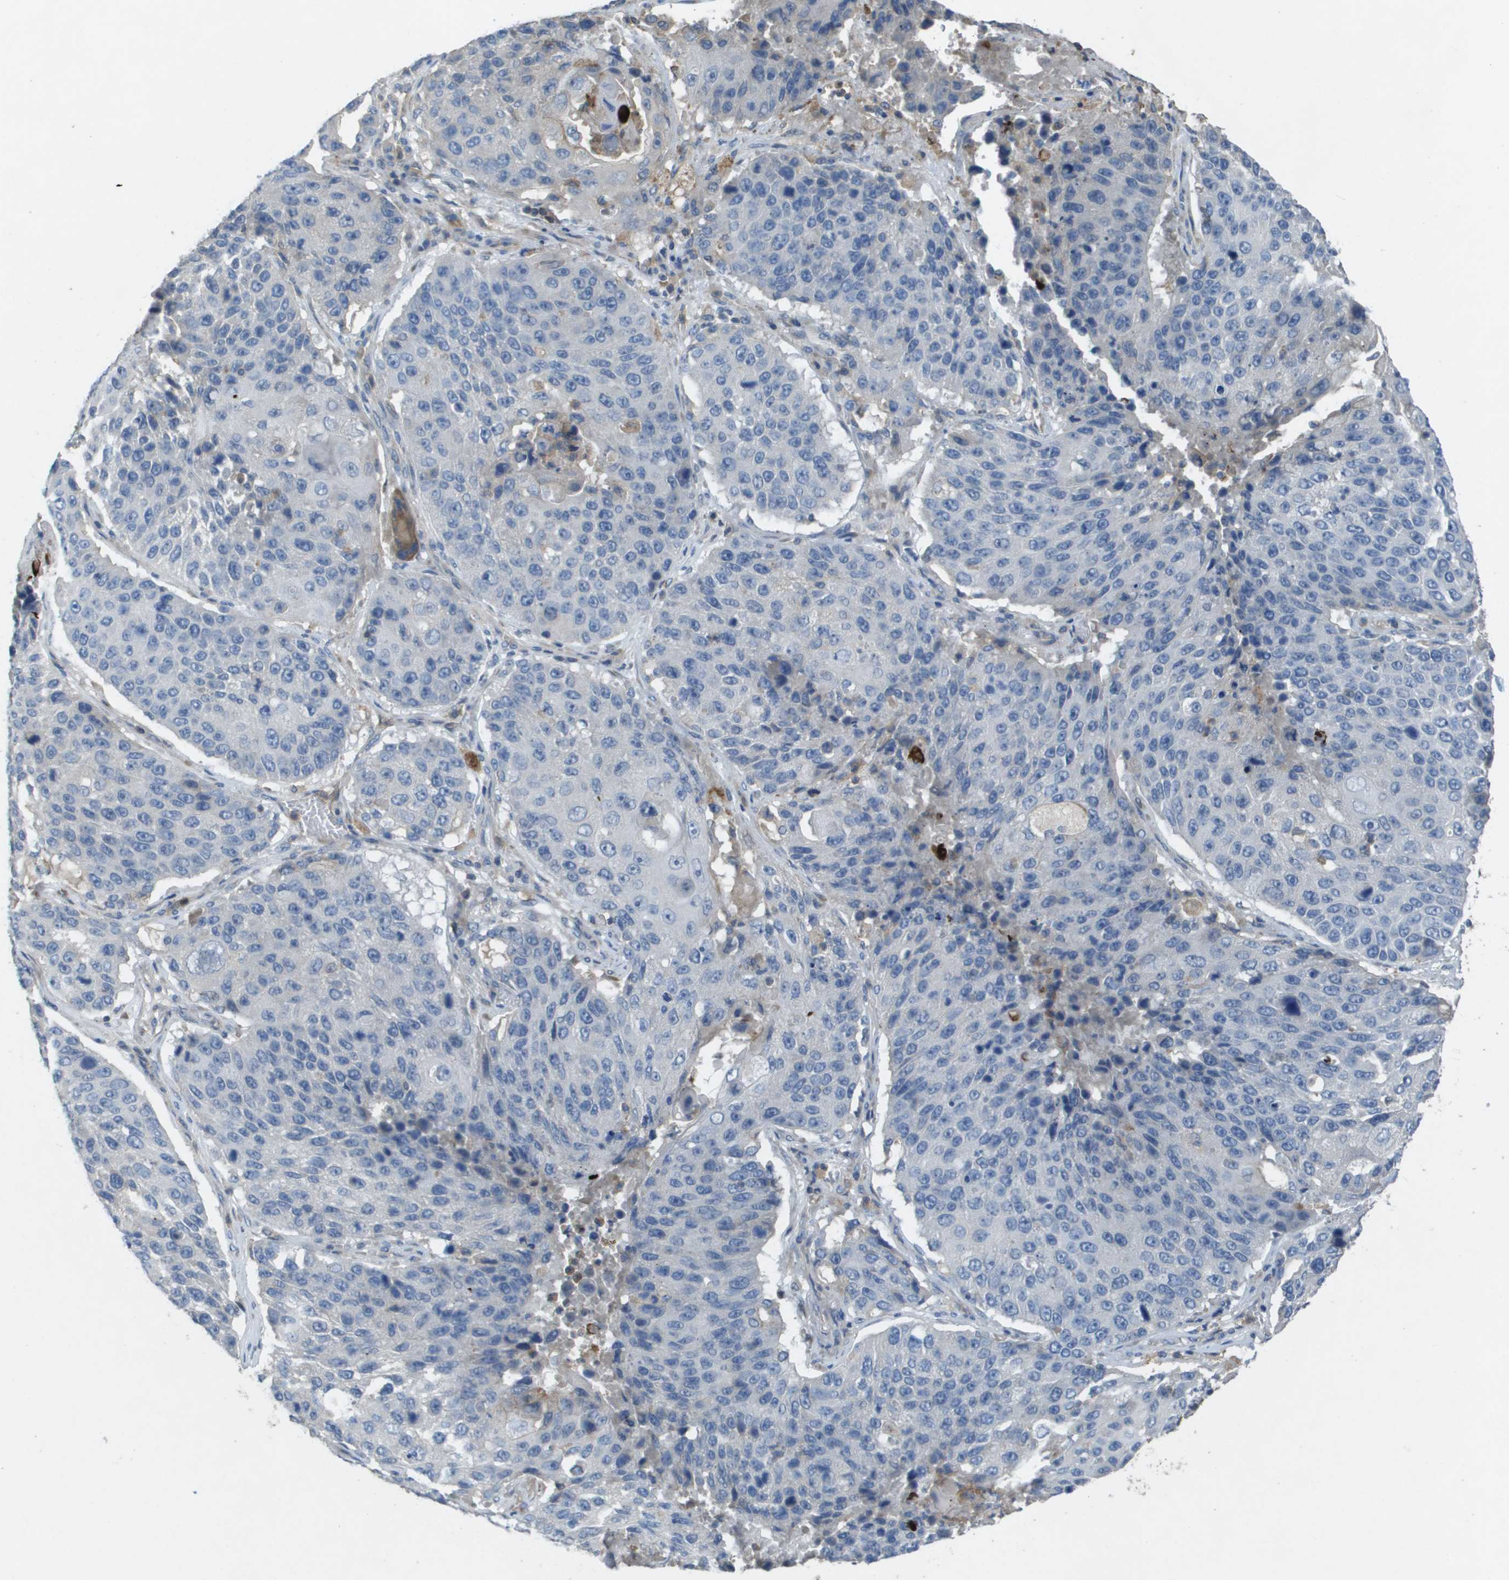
{"staining": {"intensity": "negative", "quantity": "none", "location": "none"}, "tissue": "lung cancer", "cell_type": "Tumor cells", "image_type": "cancer", "snomed": [{"axis": "morphology", "description": "Squamous cell carcinoma, NOS"}, {"axis": "topography", "description": "Lung"}], "caption": "There is no significant expression in tumor cells of lung squamous cell carcinoma.", "gene": "CLCA4", "patient": {"sex": "male", "age": 61}}